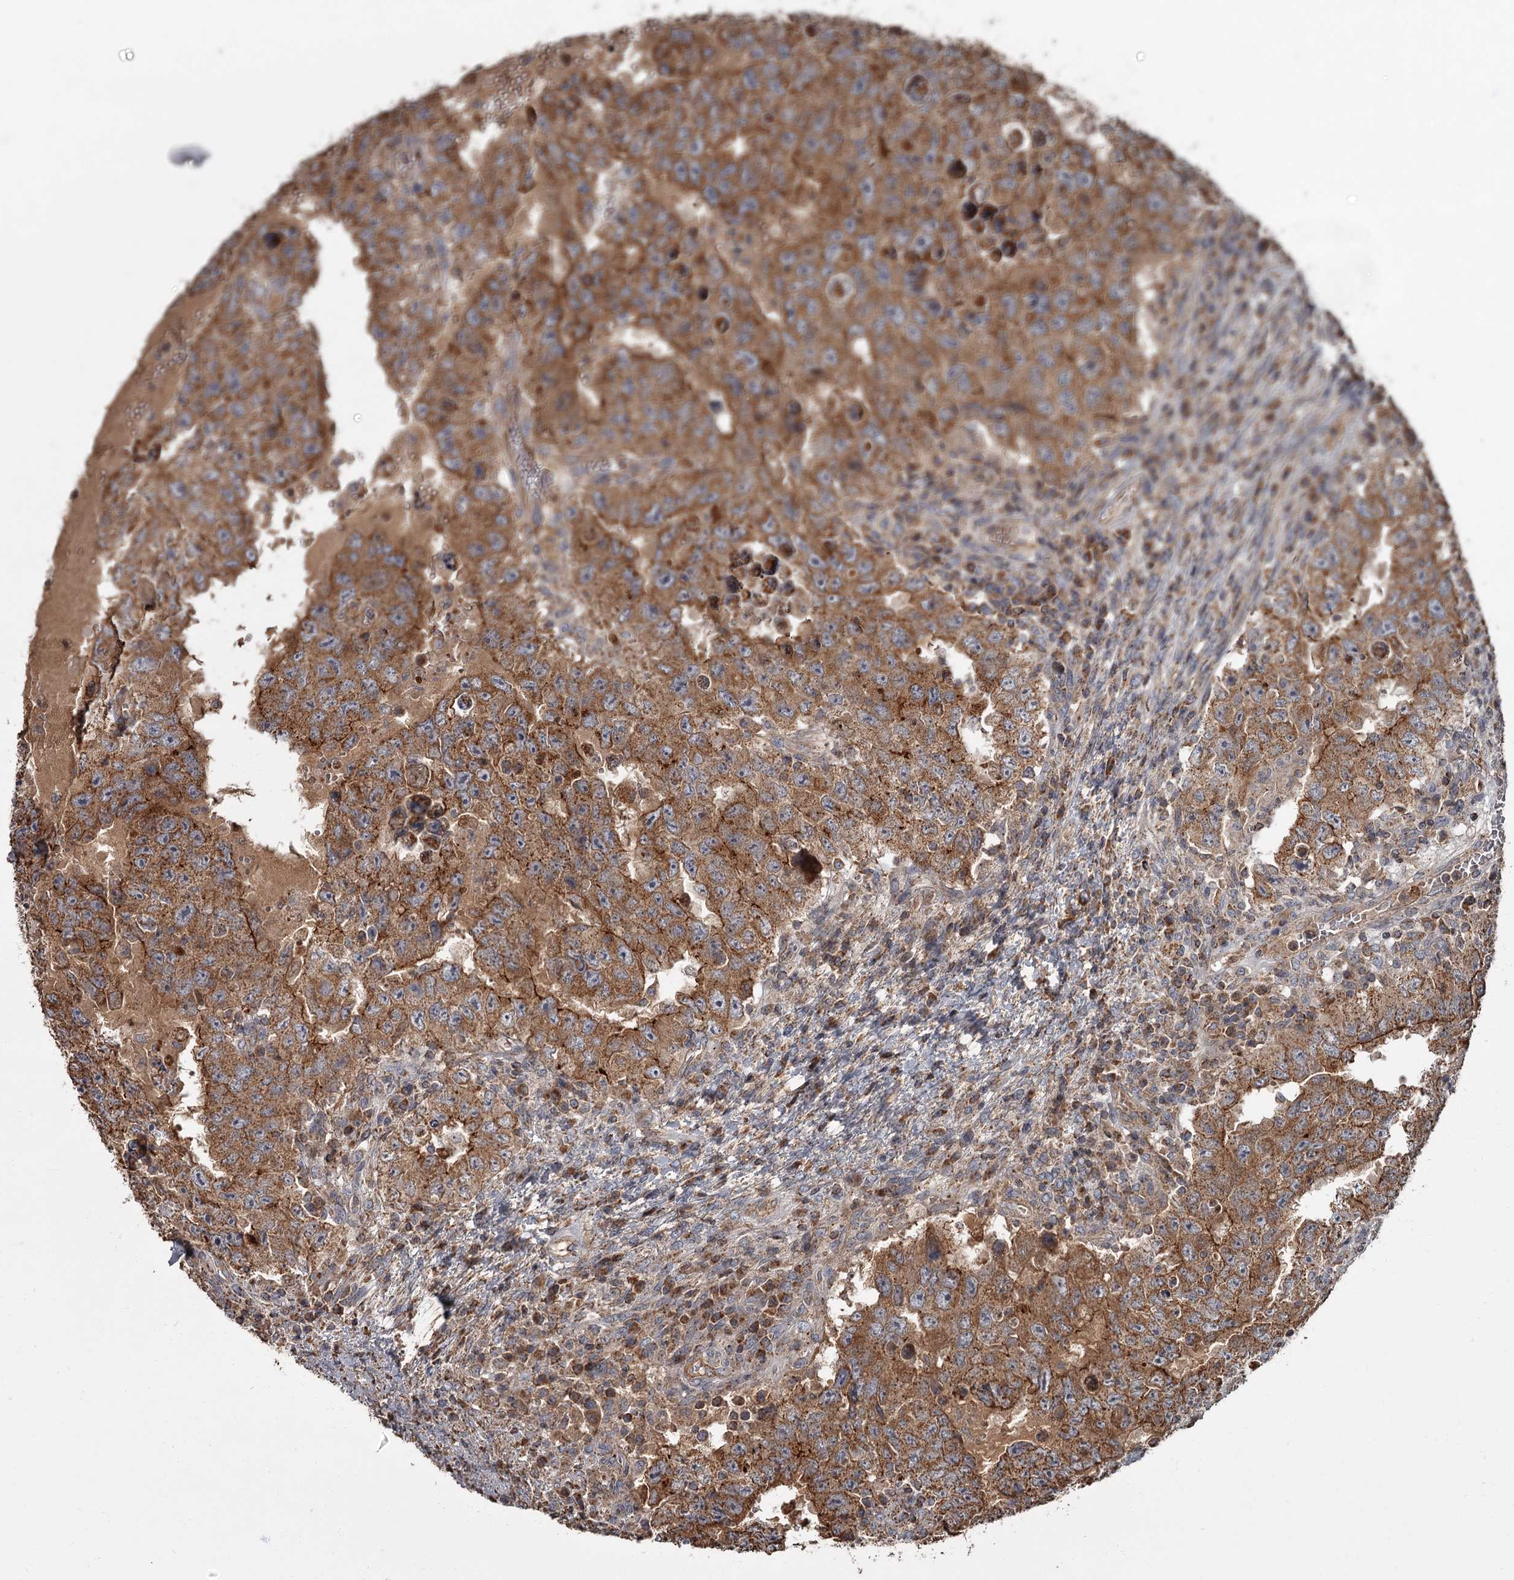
{"staining": {"intensity": "strong", "quantity": ">75%", "location": "cytoplasmic/membranous"}, "tissue": "testis cancer", "cell_type": "Tumor cells", "image_type": "cancer", "snomed": [{"axis": "morphology", "description": "Carcinoma, Embryonal, NOS"}, {"axis": "topography", "description": "Testis"}], "caption": "Immunohistochemistry (IHC) photomicrograph of human embryonal carcinoma (testis) stained for a protein (brown), which exhibits high levels of strong cytoplasmic/membranous staining in approximately >75% of tumor cells.", "gene": "THAP9", "patient": {"sex": "male", "age": 26}}